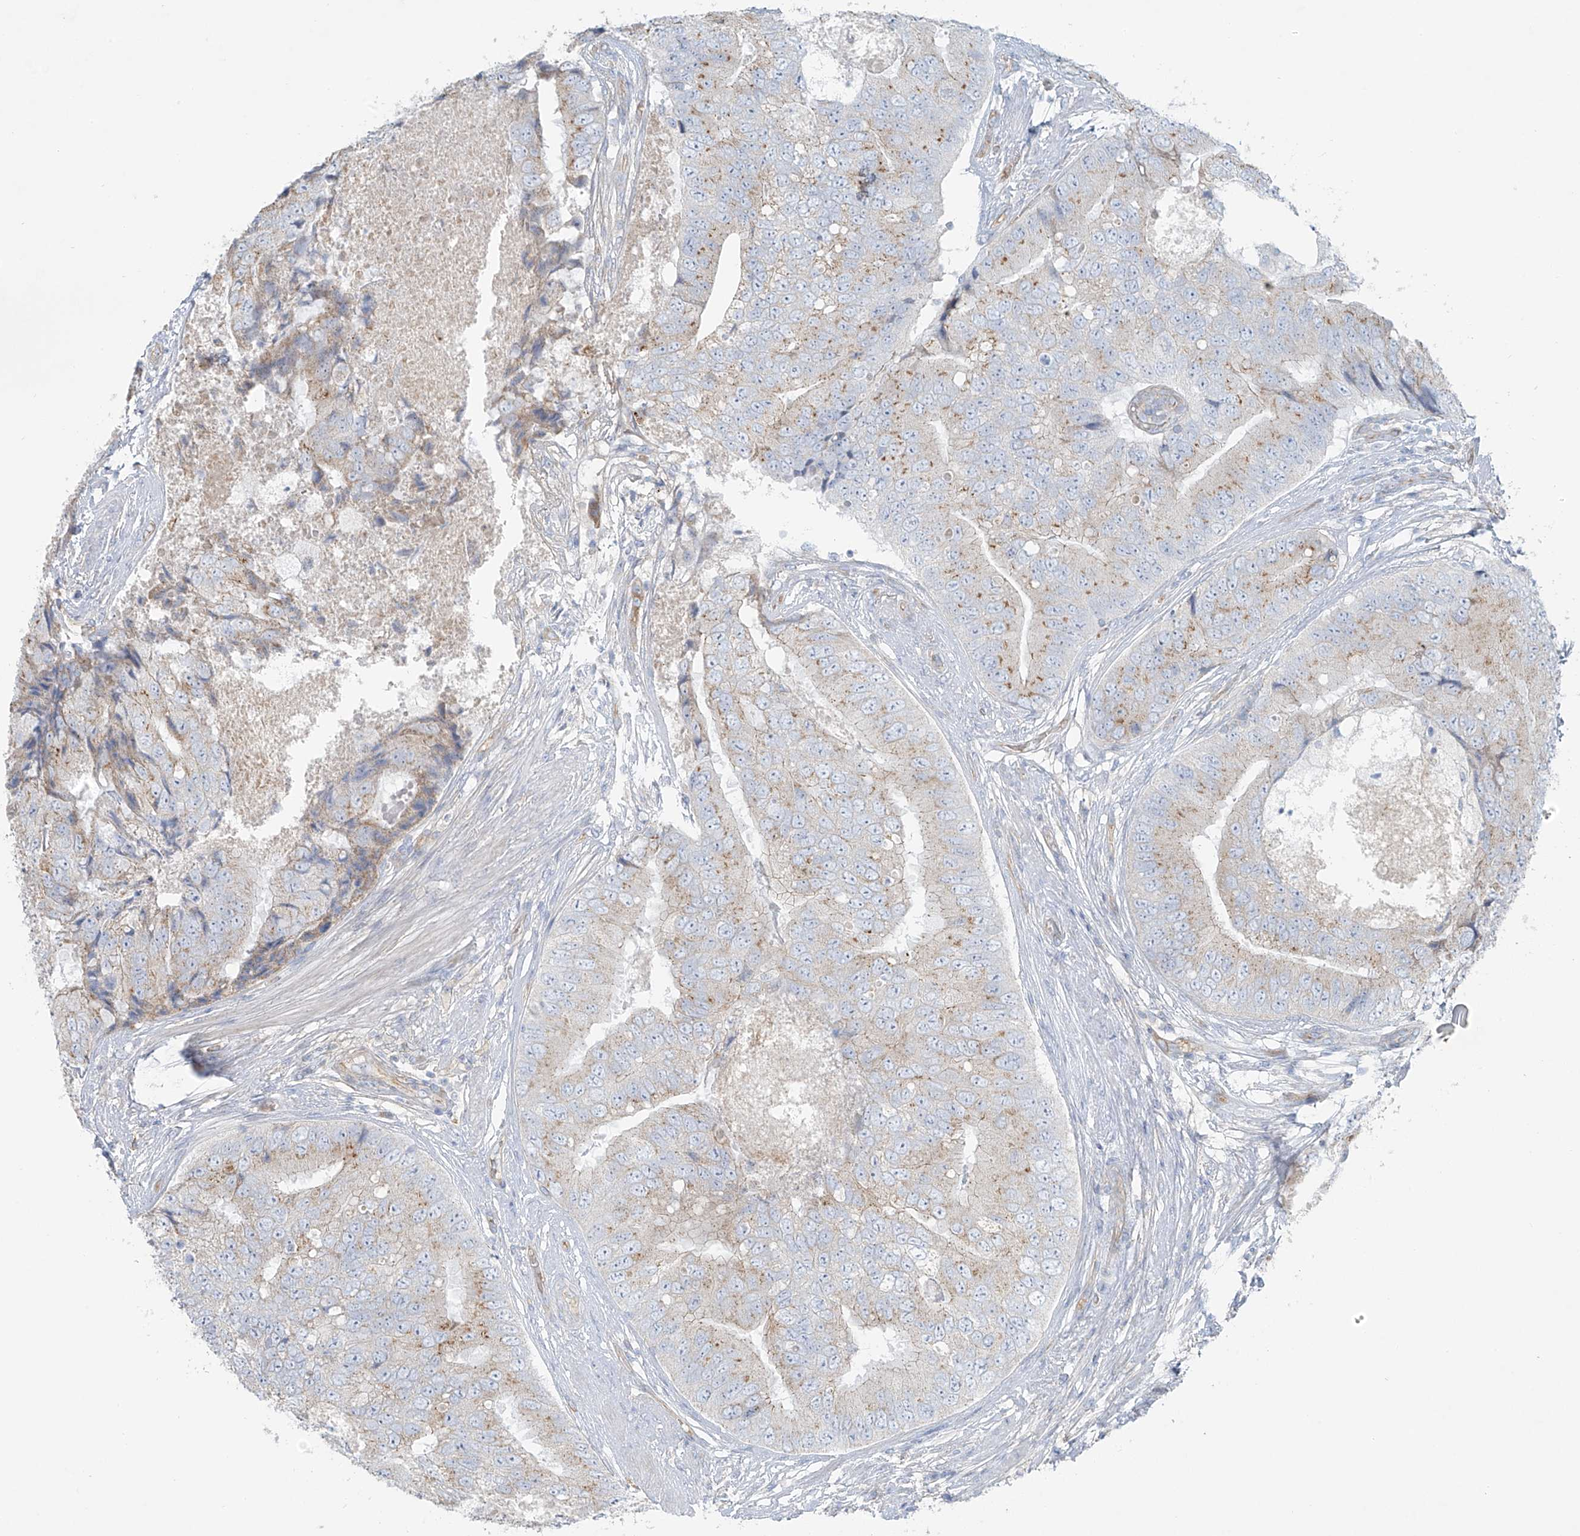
{"staining": {"intensity": "weak", "quantity": "25%-75%", "location": "cytoplasmic/membranous"}, "tissue": "prostate cancer", "cell_type": "Tumor cells", "image_type": "cancer", "snomed": [{"axis": "morphology", "description": "Adenocarcinoma, High grade"}, {"axis": "topography", "description": "Prostate"}], "caption": "Immunohistochemistry (IHC) of prostate high-grade adenocarcinoma displays low levels of weak cytoplasmic/membranous staining in approximately 25%-75% of tumor cells. Nuclei are stained in blue.", "gene": "VAMP5", "patient": {"sex": "male", "age": 70}}